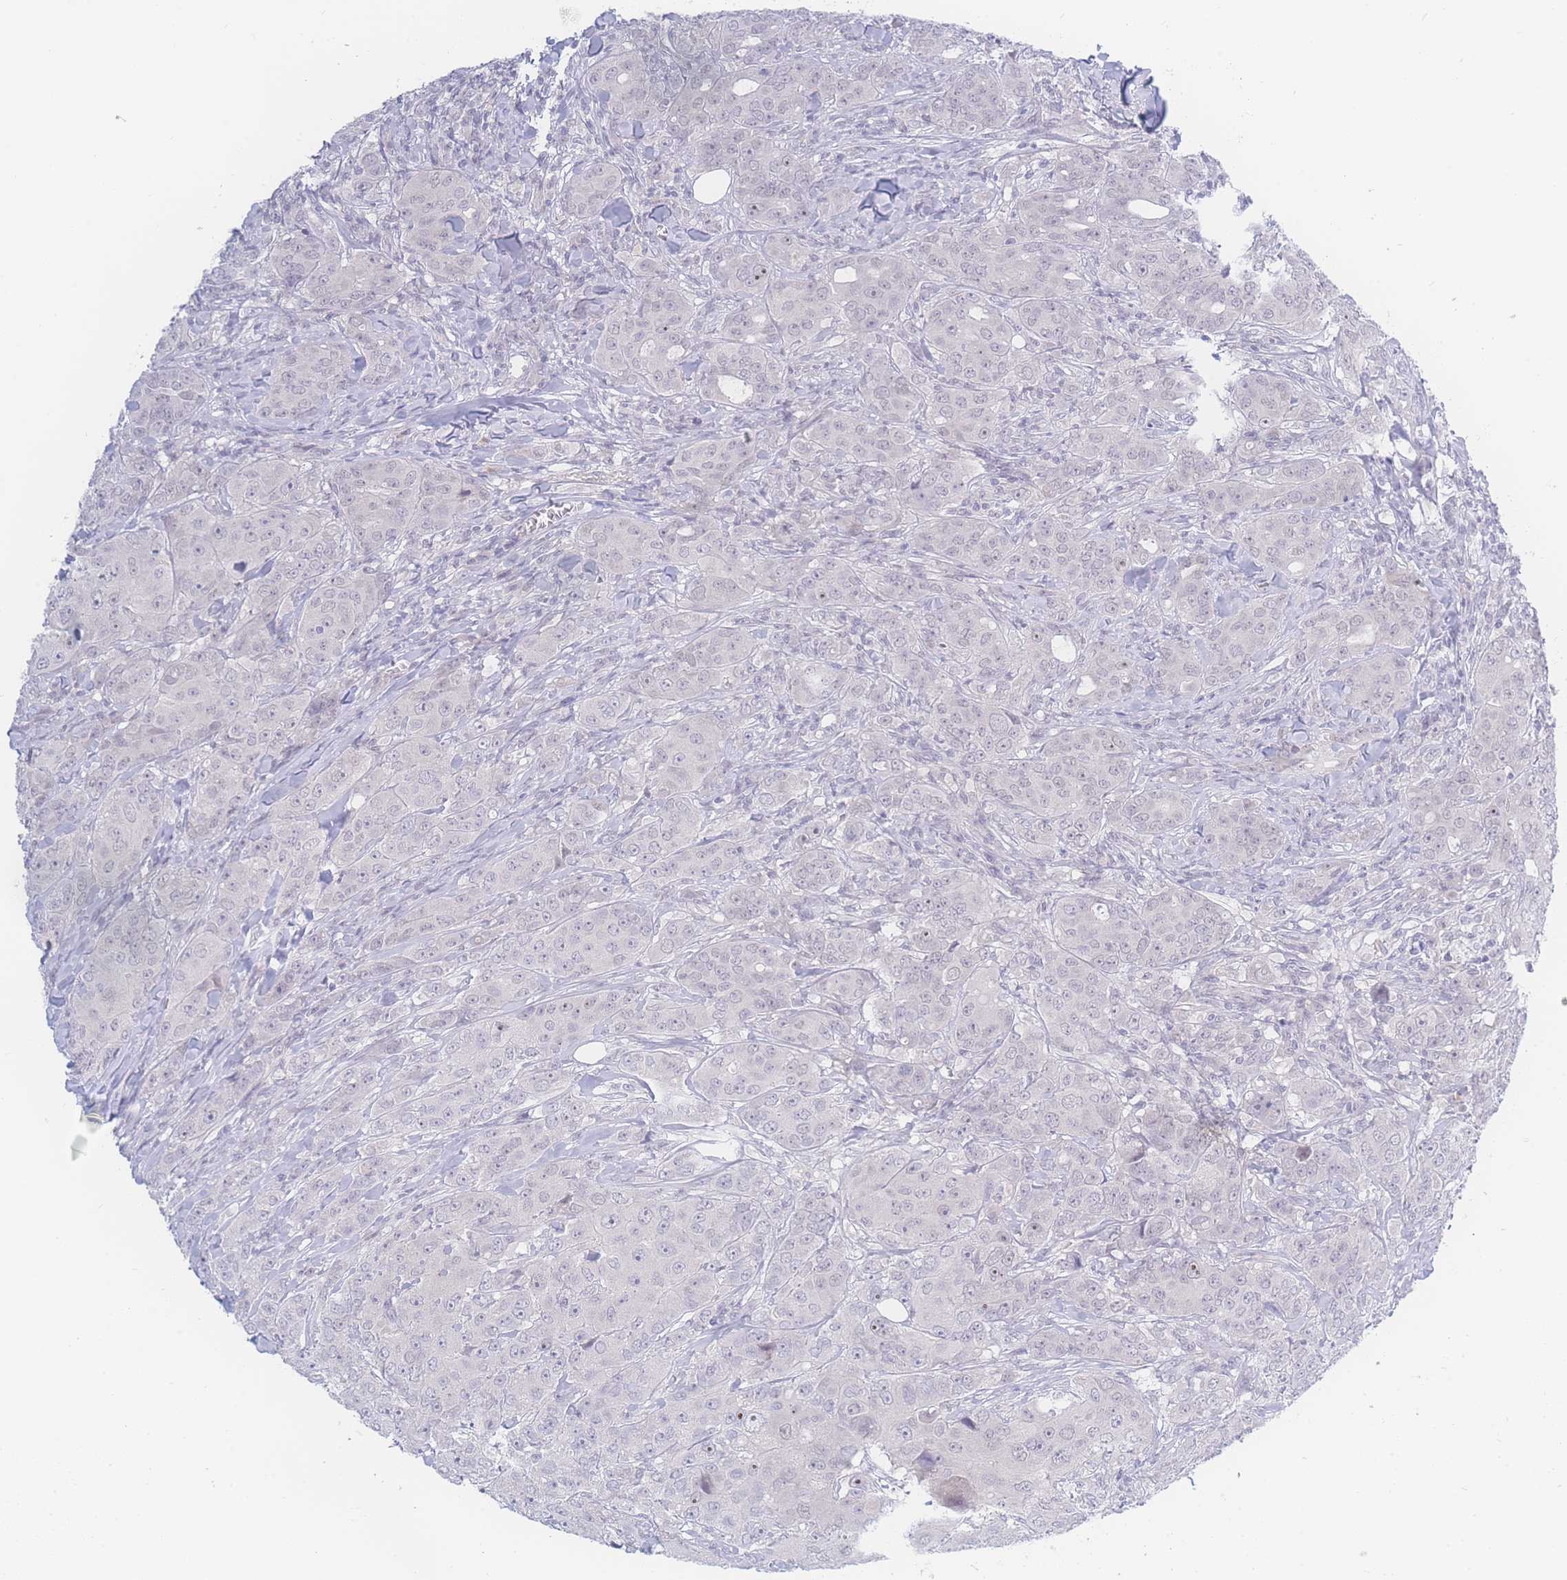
{"staining": {"intensity": "negative", "quantity": "none", "location": "none"}, "tissue": "breast cancer", "cell_type": "Tumor cells", "image_type": "cancer", "snomed": [{"axis": "morphology", "description": "Duct carcinoma"}, {"axis": "topography", "description": "Breast"}], "caption": "Tumor cells show no significant protein positivity in infiltrating ductal carcinoma (breast).", "gene": "PRSS22", "patient": {"sex": "female", "age": 43}}